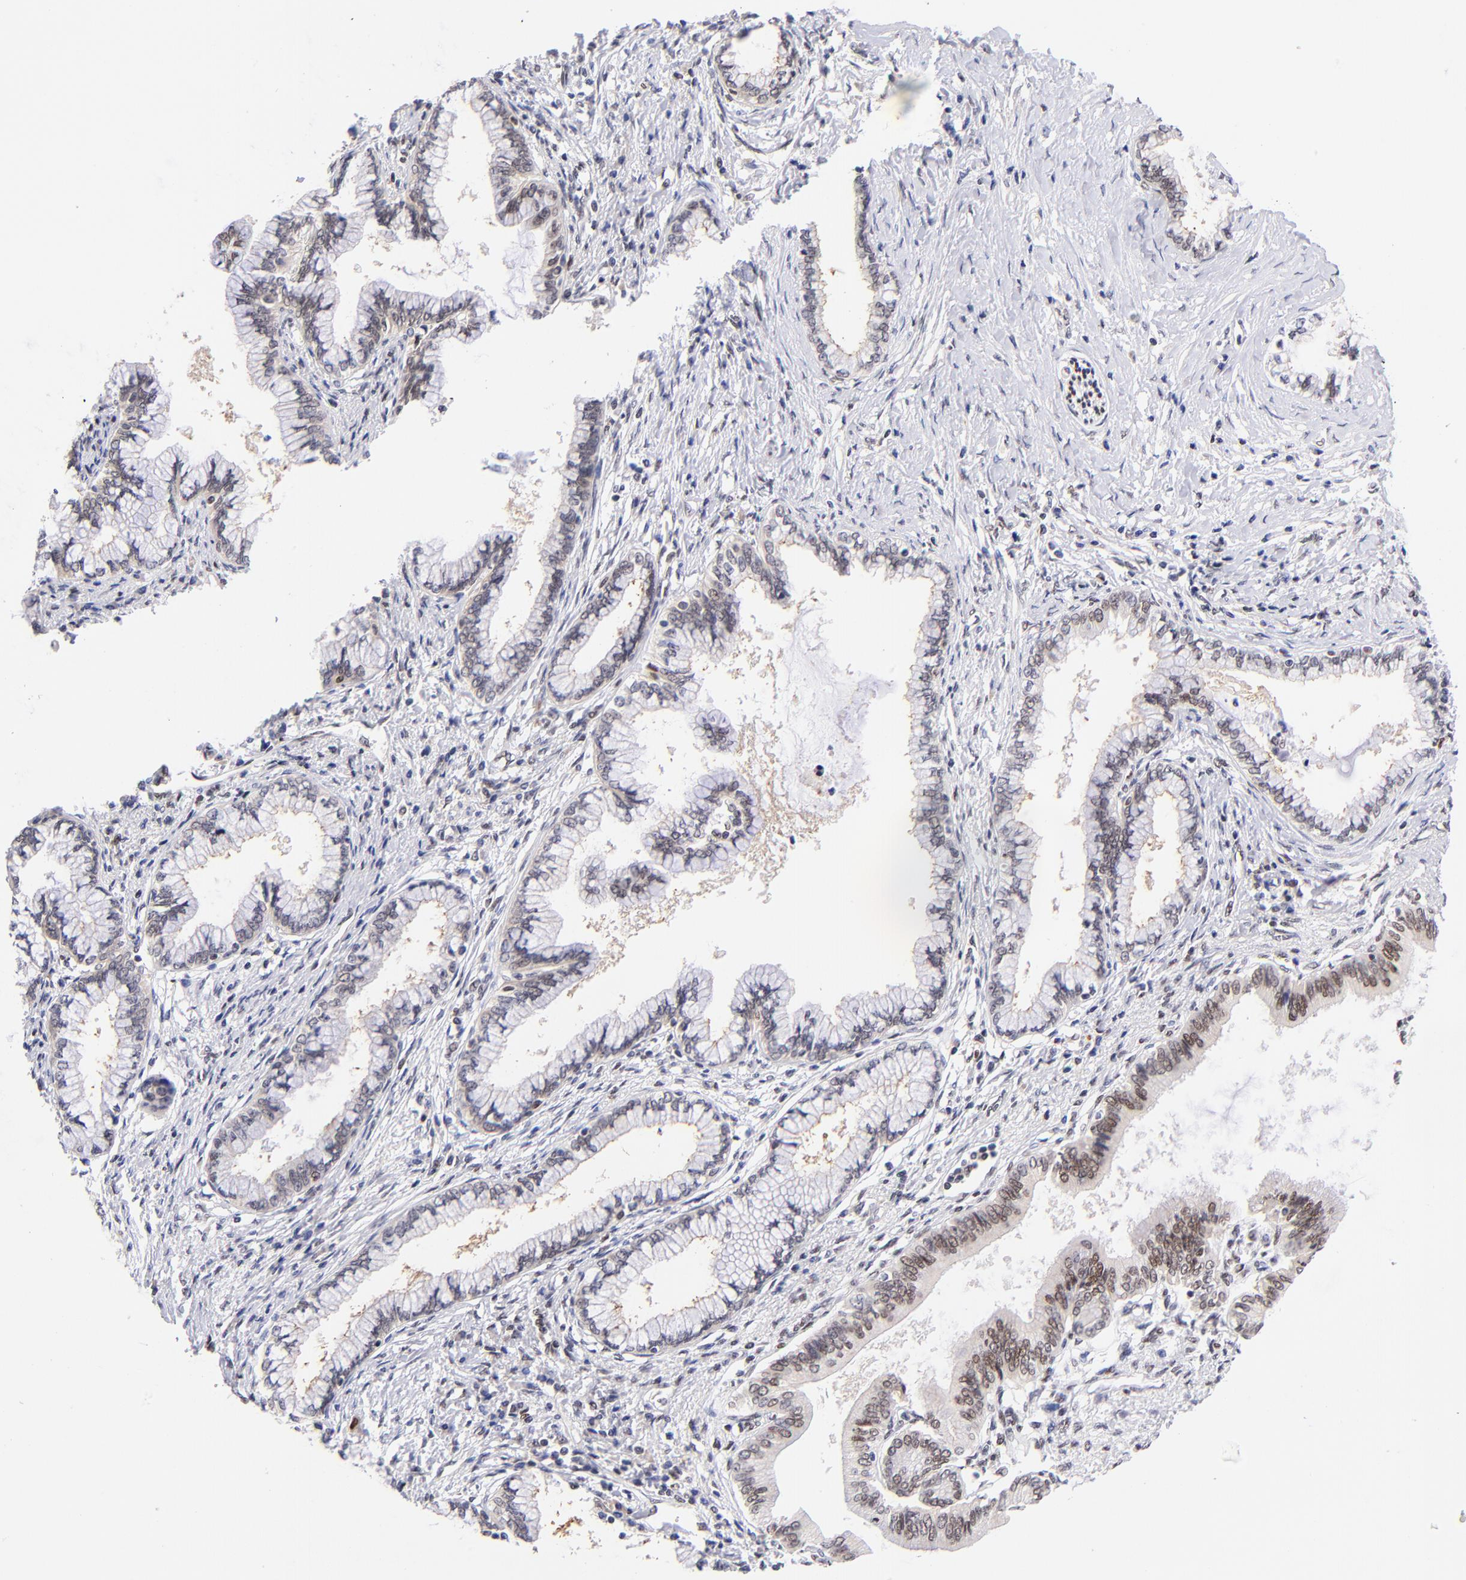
{"staining": {"intensity": "moderate", "quantity": ">75%", "location": "nuclear"}, "tissue": "pancreatic cancer", "cell_type": "Tumor cells", "image_type": "cancer", "snomed": [{"axis": "morphology", "description": "Adenocarcinoma, NOS"}, {"axis": "topography", "description": "Pancreas"}], "caption": "A photomicrograph showing moderate nuclear expression in about >75% of tumor cells in pancreatic cancer (adenocarcinoma), as visualized by brown immunohistochemical staining.", "gene": "MIDEAS", "patient": {"sex": "female", "age": 64}}